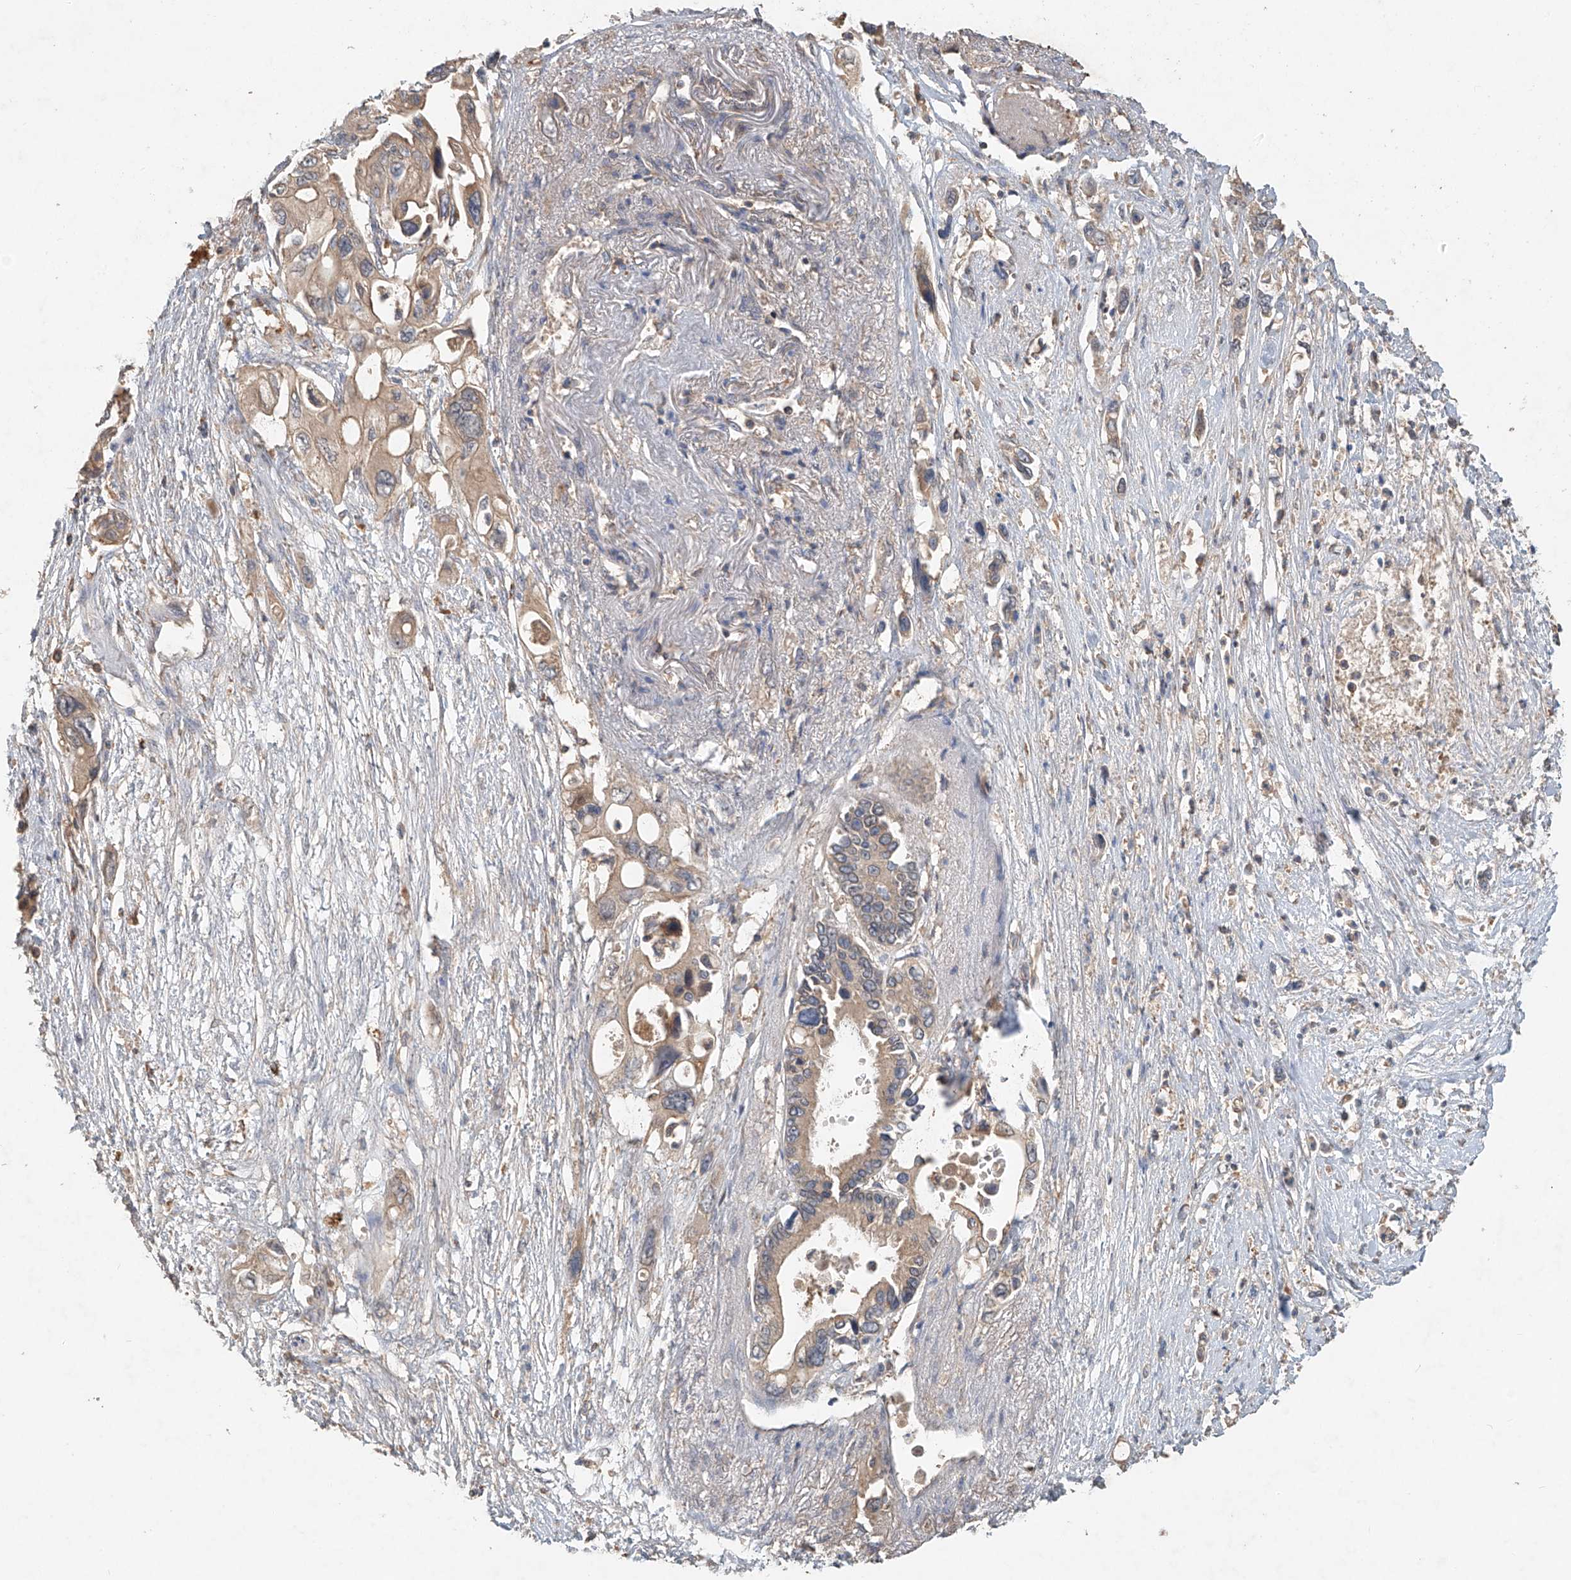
{"staining": {"intensity": "weak", "quantity": ">75%", "location": "cytoplasmic/membranous"}, "tissue": "pancreatic cancer", "cell_type": "Tumor cells", "image_type": "cancer", "snomed": [{"axis": "morphology", "description": "Adenocarcinoma, NOS"}, {"axis": "topography", "description": "Pancreas"}], "caption": "Immunohistochemistry staining of adenocarcinoma (pancreatic), which shows low levels of weak cytoplasmic/membranous staining in approximately >75% of tumor cells indicating weak cytoplasmic/membranous protein staining. The staining was performed using DAB (3,3'-diaminobenzidine) (brown) for protein detection and nuclei were counterstained in hematoxylin (blue).", "gene": "GNB1L", "patient": {"sex": "male", "age": 66}}